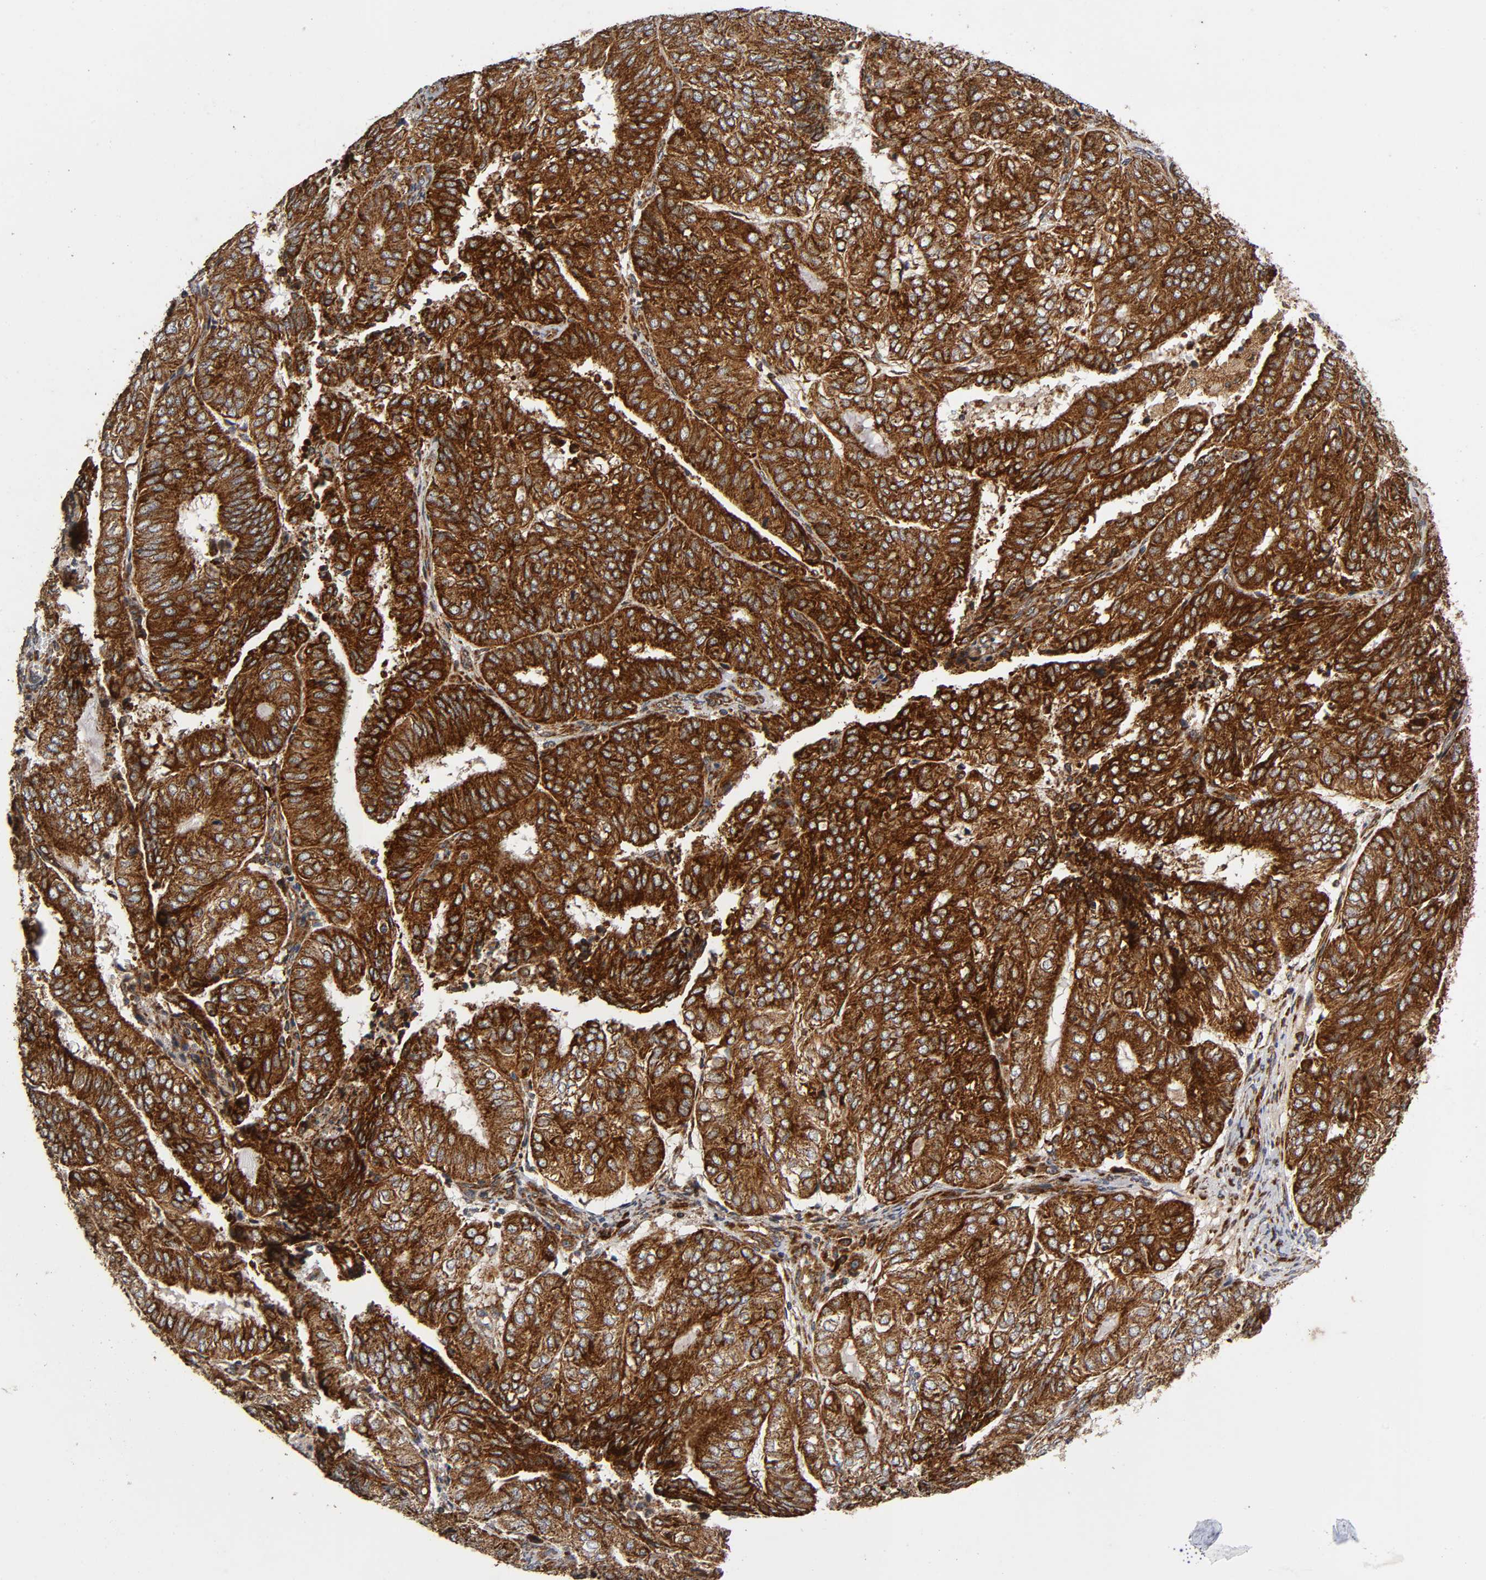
{"staining": {"intensity": "strong", "quantity": ">75%", "location": "cytoplasmic/membranous"}, "tissue": "endometrial cancer", "cell_type": "Tumor cells", "image_type": "cancer", "snomed": [{"axis": "morphology", "description": "Adenocarcinoma, NOS"}, {"axis": "topography", "description": "Uterus"}], "caption": "Immunohistochemical staining of human adenocarcinoma (endometrial) displays high levels of strong cytoplasmic/membranous protein positivity in approximately >75% of tumor cells. (brown staining indicates protein expression, while blue staining denotes nuclei).", "gene": "MAP3K1", "patient": {"sex": "female", "age": 60}}